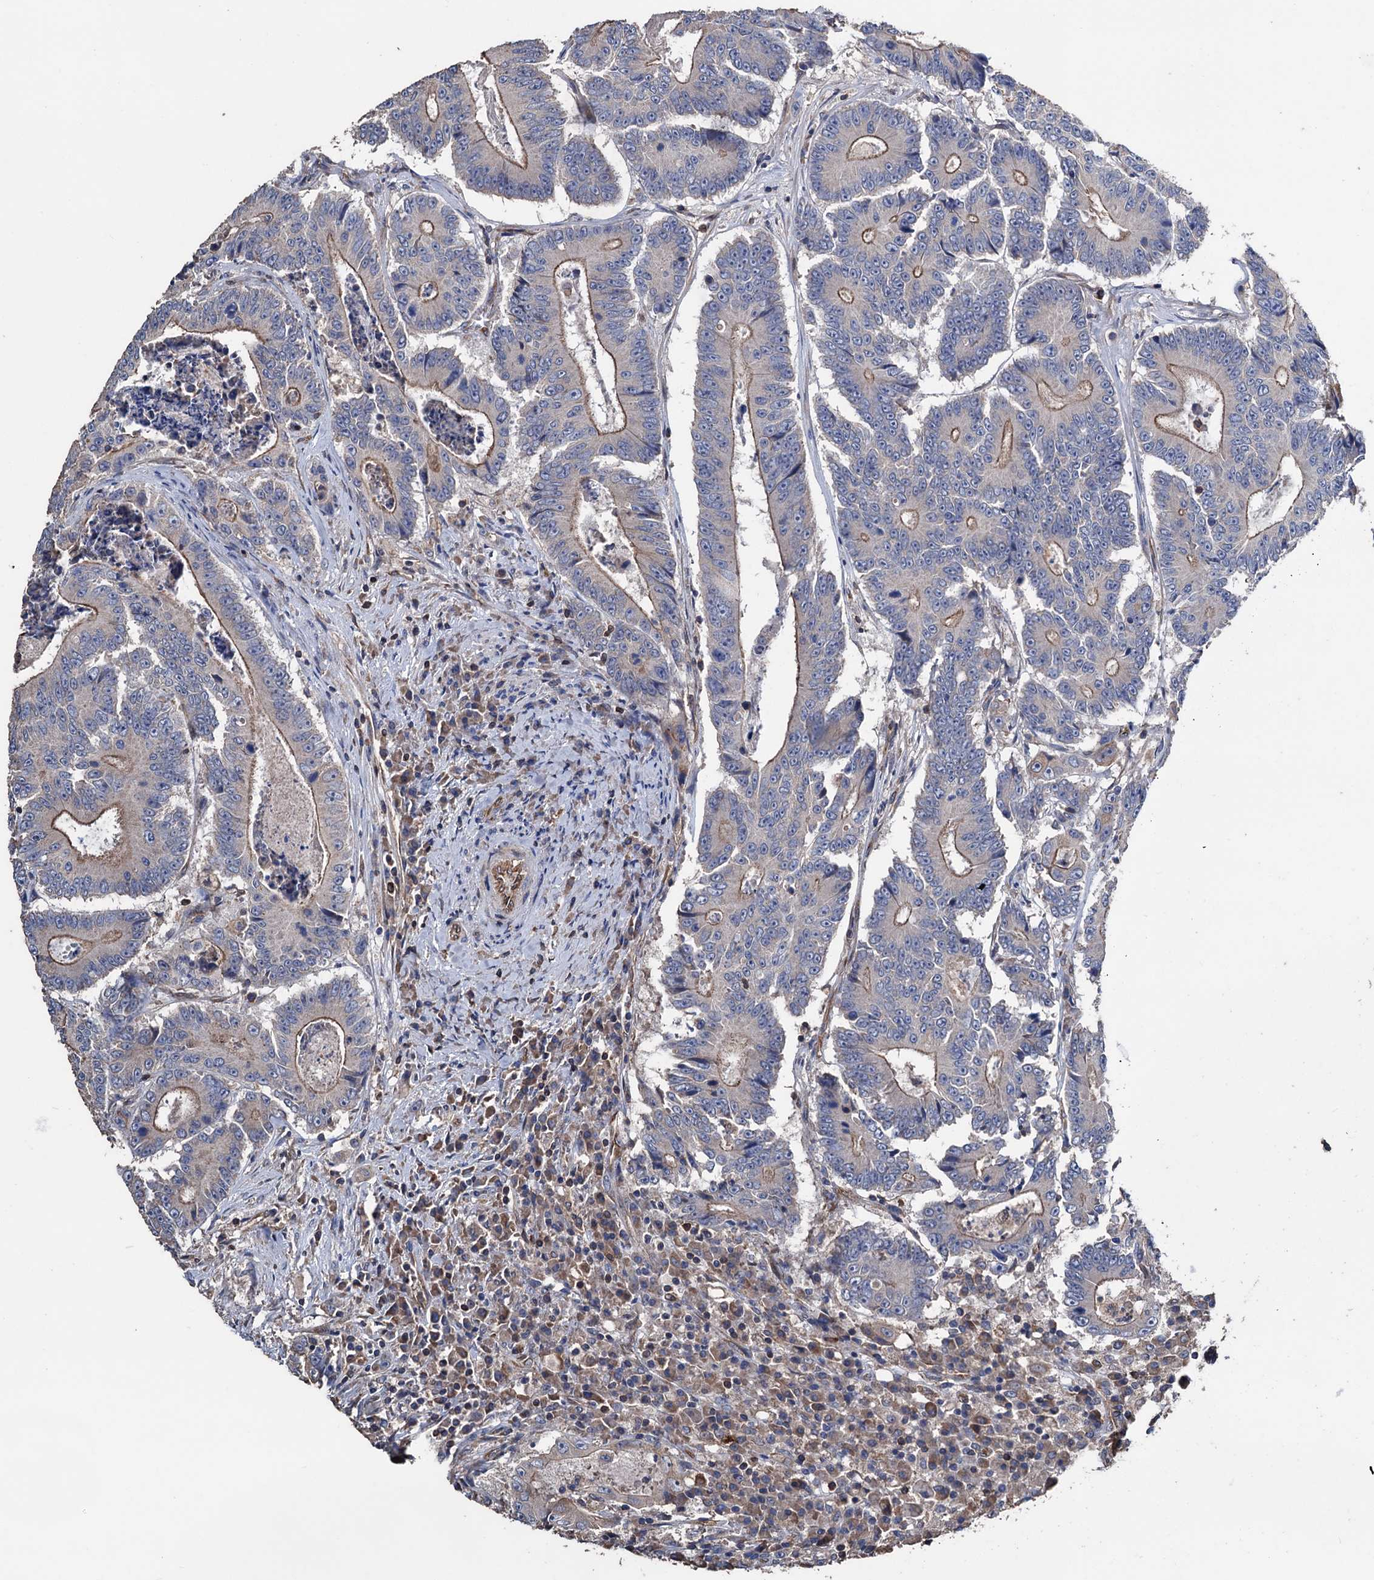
{"staining": {"intensity": "moderate", "quantity": "25%-75%", "location": "cytoplasmic/membranous"}, "tissue": "colorectal cancer", "cell_type": "Tumor cells", "image_type": "cancer", "snomed": [{"axis": "morphology", "description": "Adenocarcinoma, NOS"}, {"axis": "topography", "description": "Colon"}], "caption": "Tumor cells display medium levels of moderate cytoplasmic/membranous expression in about 25%-75% of cells in human colorectal cancer.", "gene": "STING1", "patient": {"sex": "male", "age": 83}}